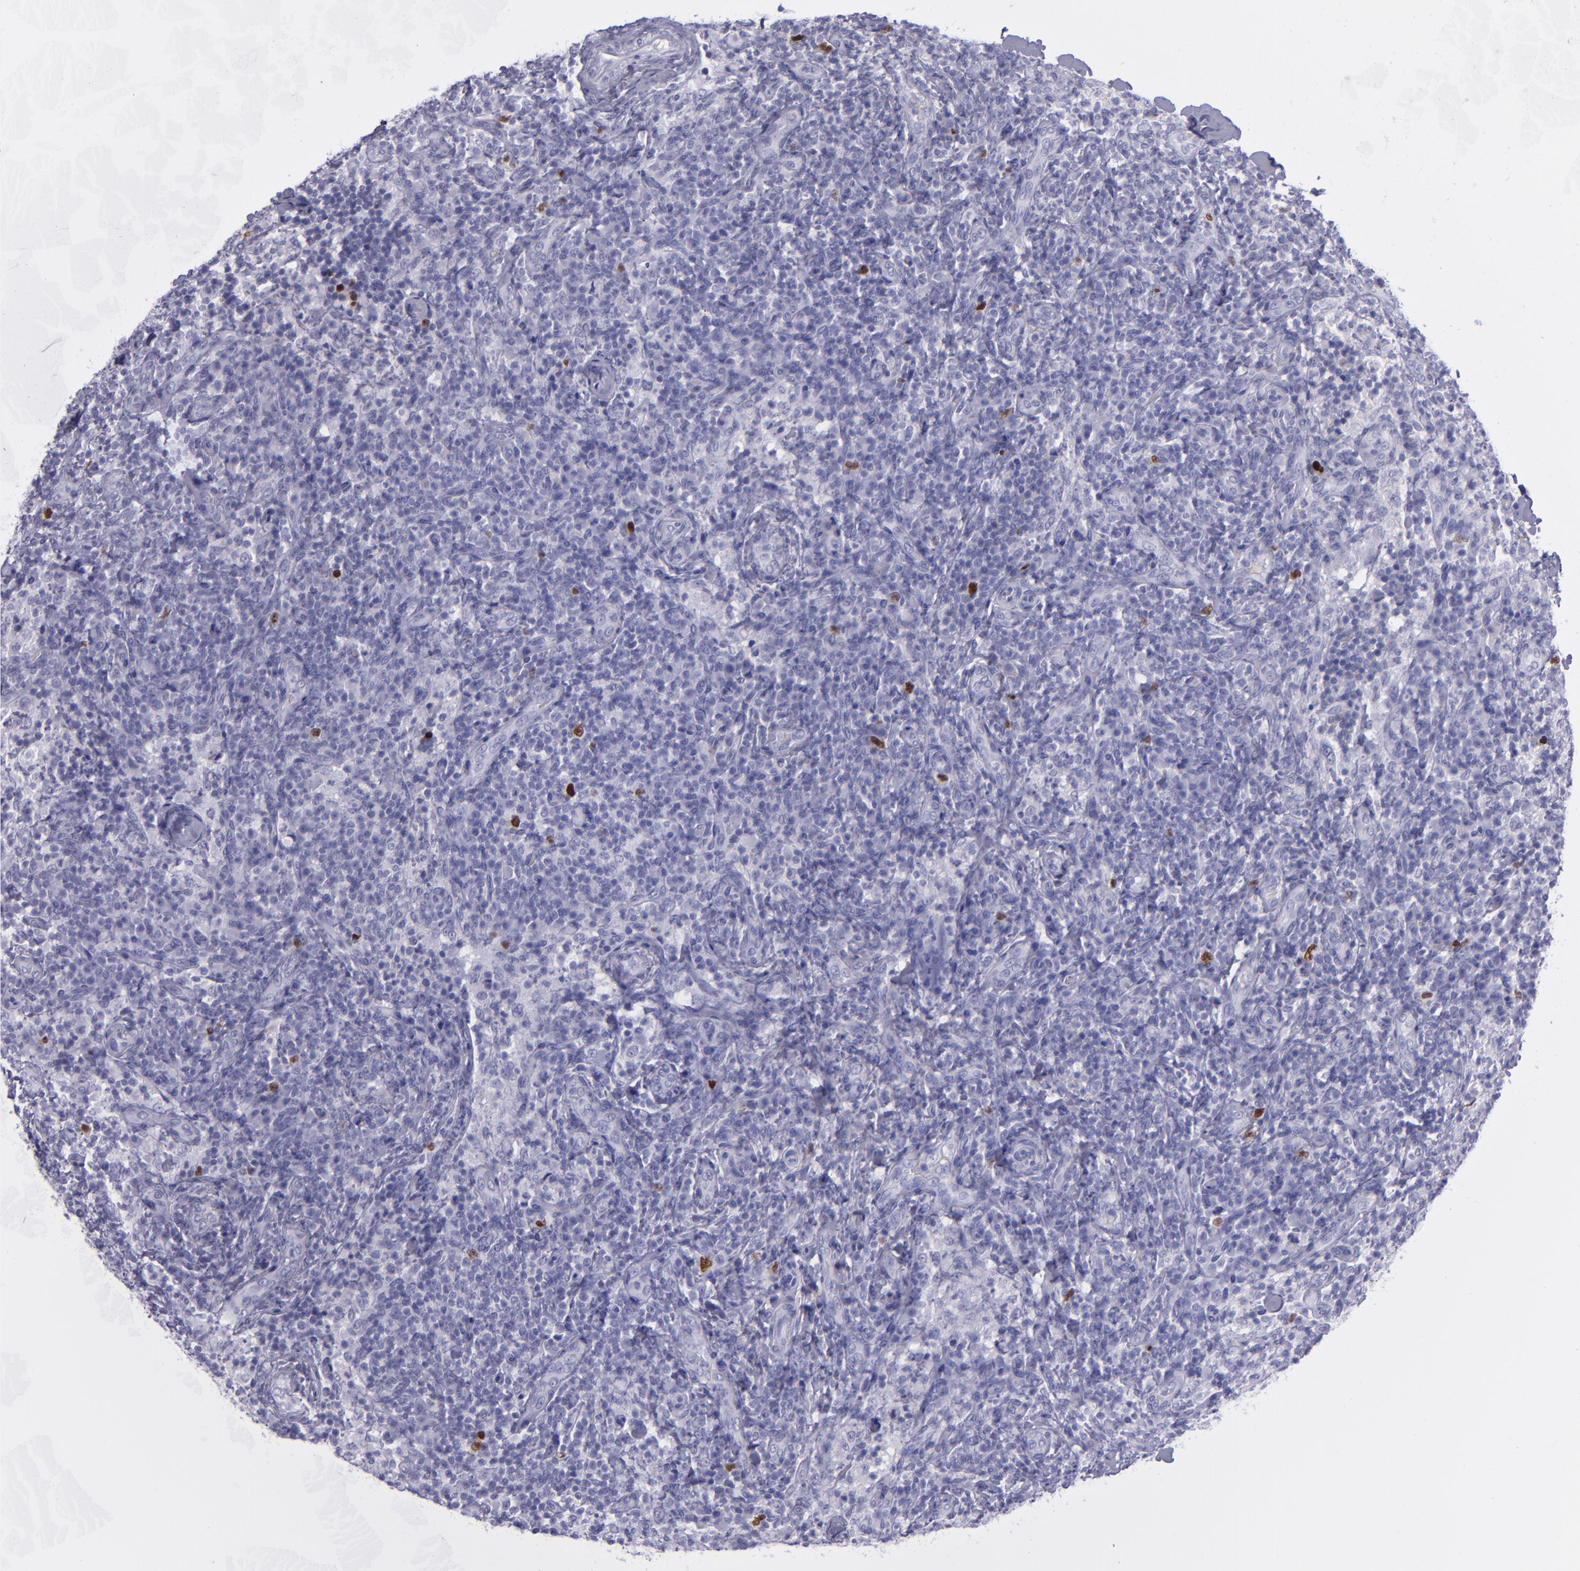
{"staining": {"intensity": "strong", "quantity": "<25%", "location": "nuclear"}, "tissue": "lymph node", "cell_type": "Non-germinal center cells", "image_type": "normal", "snomed": [{"axis": "morphology", "description": "Normal tissue, NOS"}, {"axis": "morphology", "description": "Inflammation, NOS"}, {"axis": "topography", "description": "Lymph node"}], "caption": "This photomicrograph reveals immunohistochemistry staining of unremarkable human lymph node, with medium strong nuclear expression in approximately <25% of non-germinal center cells.", "gene": "TOP2A", "patient": {"sex": "male", "age": 46}}